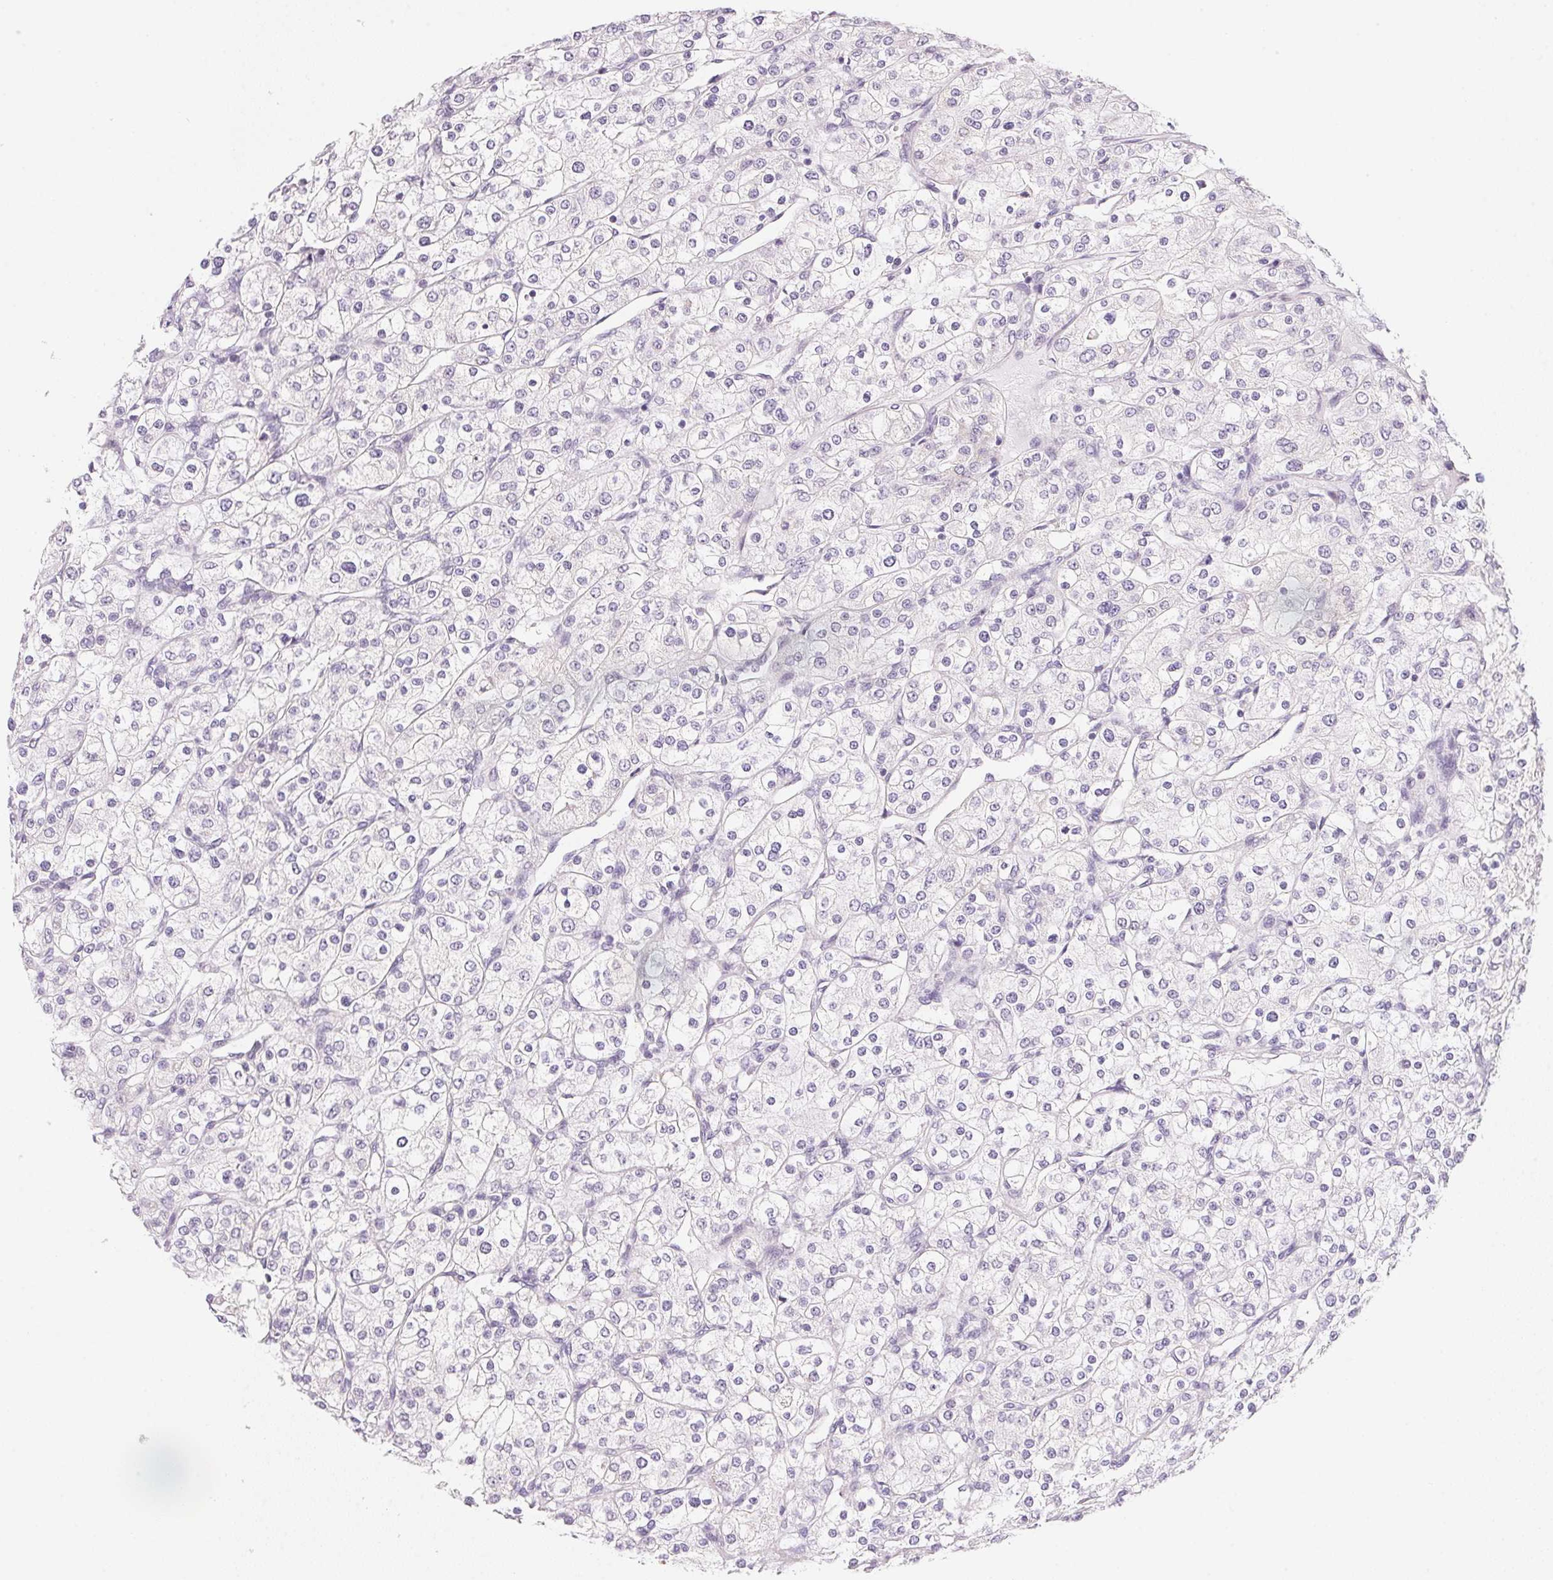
{"staining": {"intensity": "negative", "quantity": "none", "location": "none"}, "tissue": "renal cancer", "cell_type": "Tumor cells", "image_type": "cancer", "snomed": [{"axis": "morphology", "description": "Adenocarcinoma, NOS"}, {"axis": "topography", "description": "Kidney"}], "caption": "A micrograph of human renal cancer is negative for staining in tumor cells.", "gene": "GIPC2", "patient": {"sex": "male", "age": 80}}